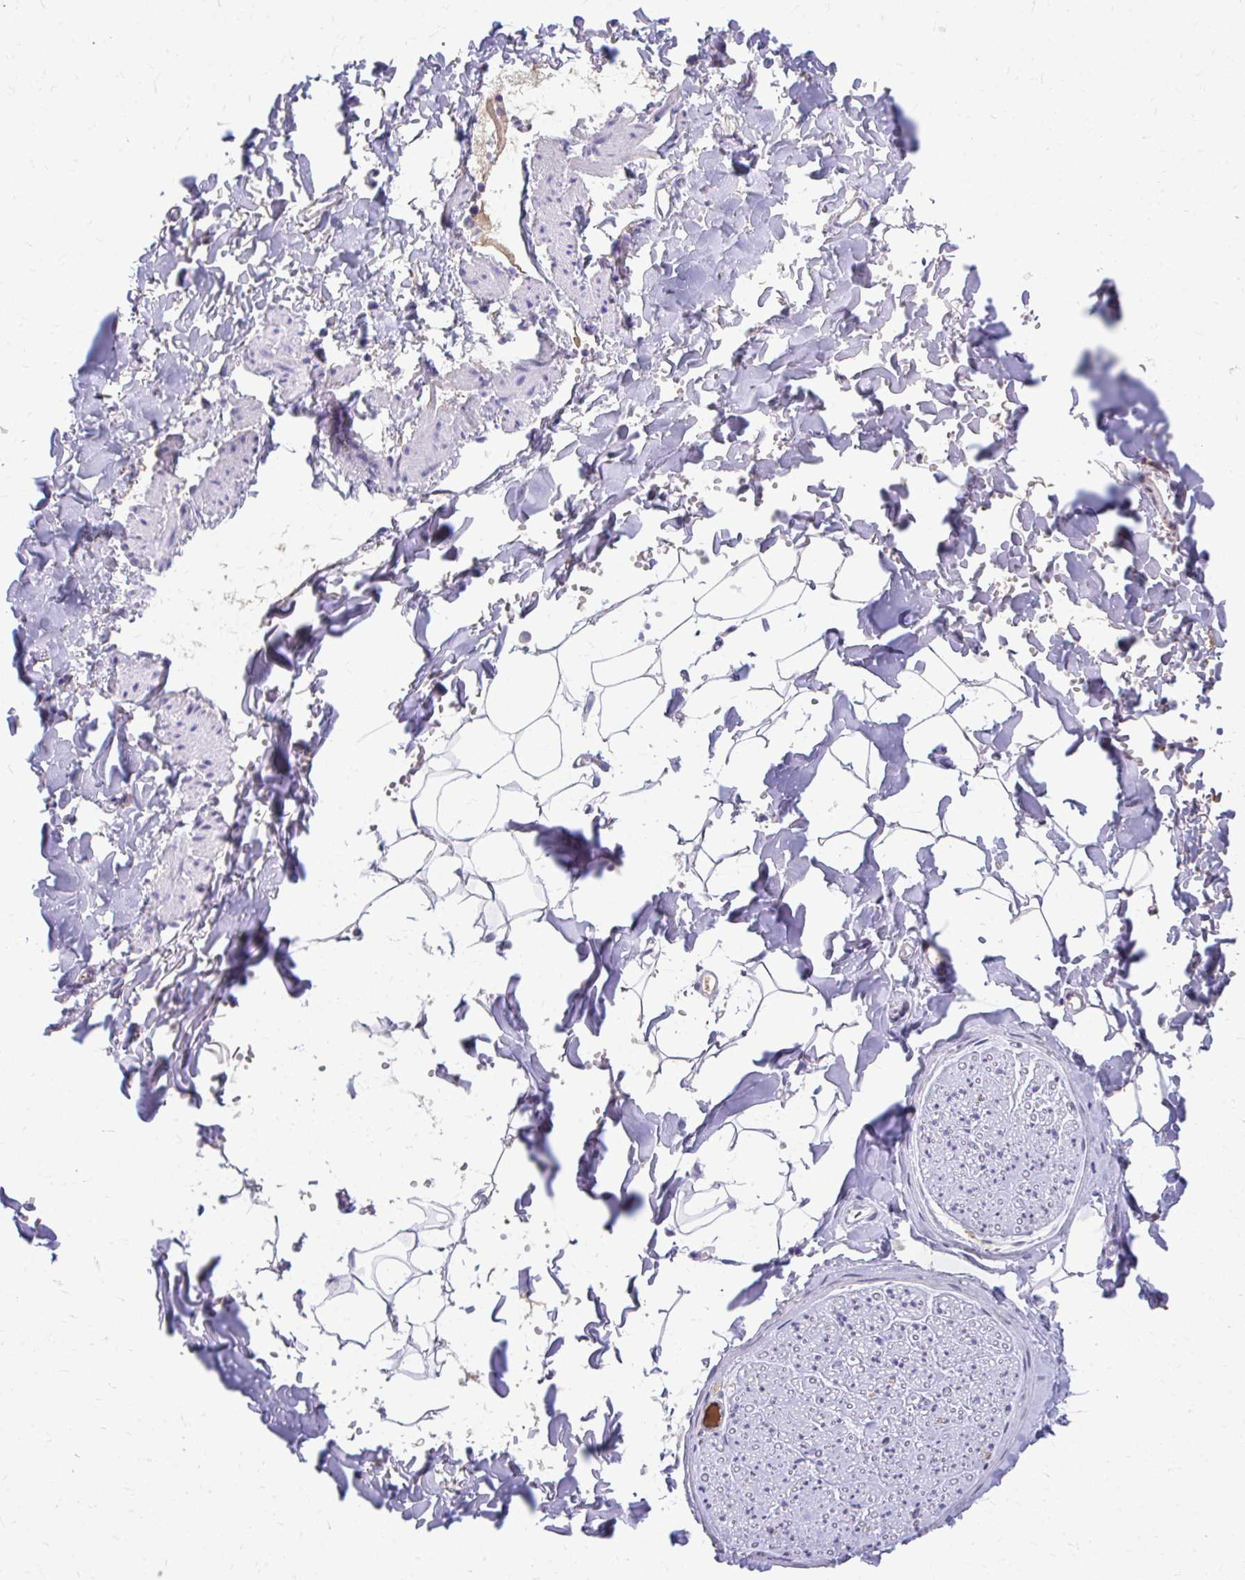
{"staining": {"intensity": "weak", "quantity": "<25%", "location": "cytoplasmic/membranous"}, "tissue": "adipose tissue", "cell_type": "Adipocytes", "image_type": "normal", "snomed": [{"axis": "morphology", "description": "Normal tissue, NOS"}, {"axis": "topography", "description": "Cartilage tissue"}, {"axis": "topography", "description": "Bronchus"}, {"axis": "topography", "description": "Peripheral nerve tissue"}], "caption": "Immunohistochemical staining of unremarkable human adipose tissue reveals no significant positivity in adipocytes. The staining is performed using DAB brown chromogen with nuclei counter-stained in using hematoxylin.", "gene": "CFH", "patient": {"sex": "female", "age": 59}}